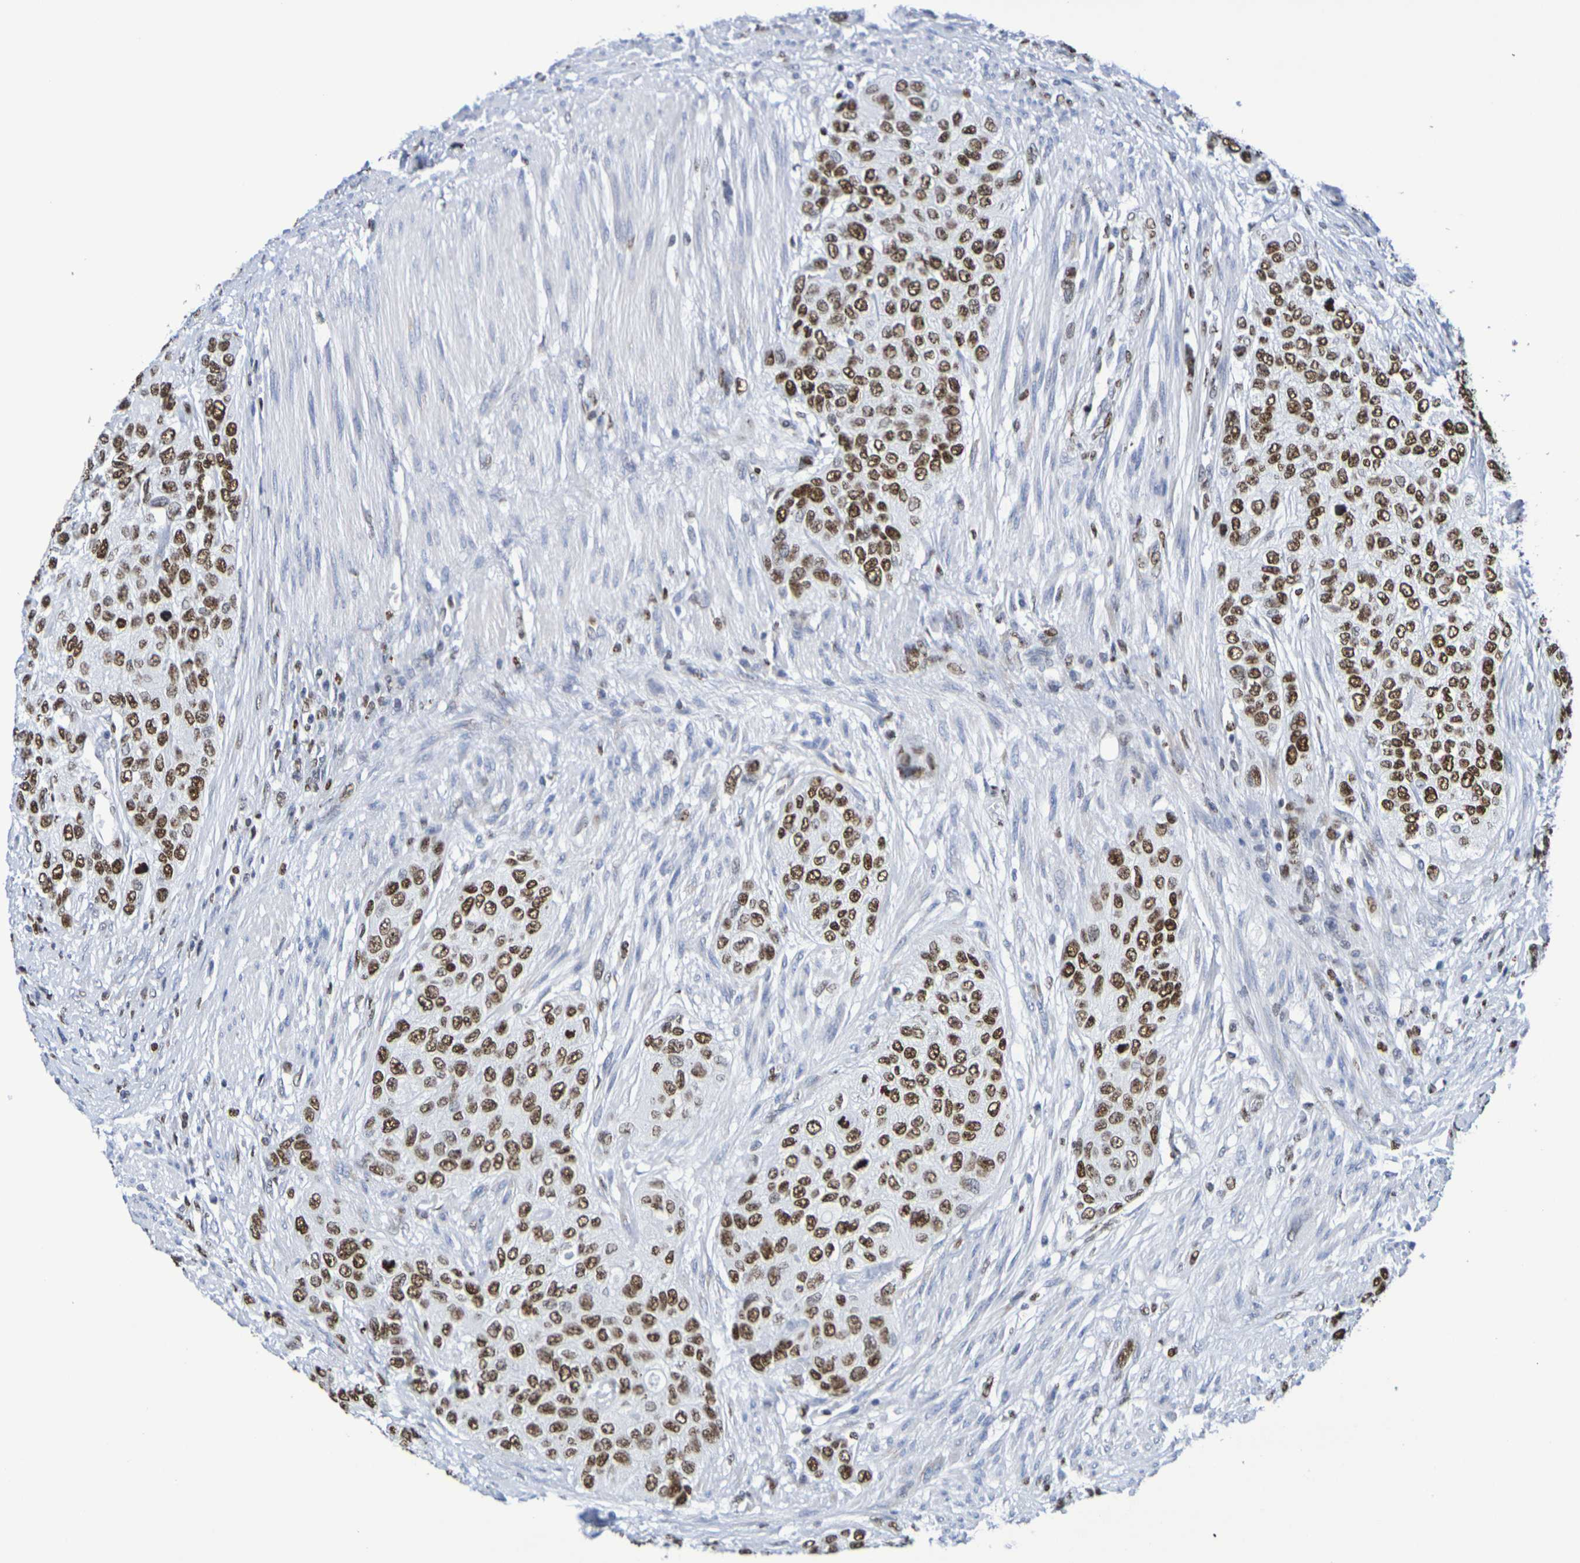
{"staining": {"intensity": "moderate", "quantity": ">75%", "location": "nuclear"}, "tissue": "urothelial cancer", "cell_type": "Tumor cells", "image_type": "cancer", "snomed": [{"axis": "morphology", "description": "Urothelial carcinoma, High grade"}, {"axis": "topography", "description": "Urinary bladder"}], "caption": "Protein staining by immunohistochemistry (IHC) reveals moderate nuclear positivity in approximately >75% of tumor cells in urothelial carcinoma (high-grade).", "gene": "H1-5", "patient": {"sex": "female", "age": 56}}